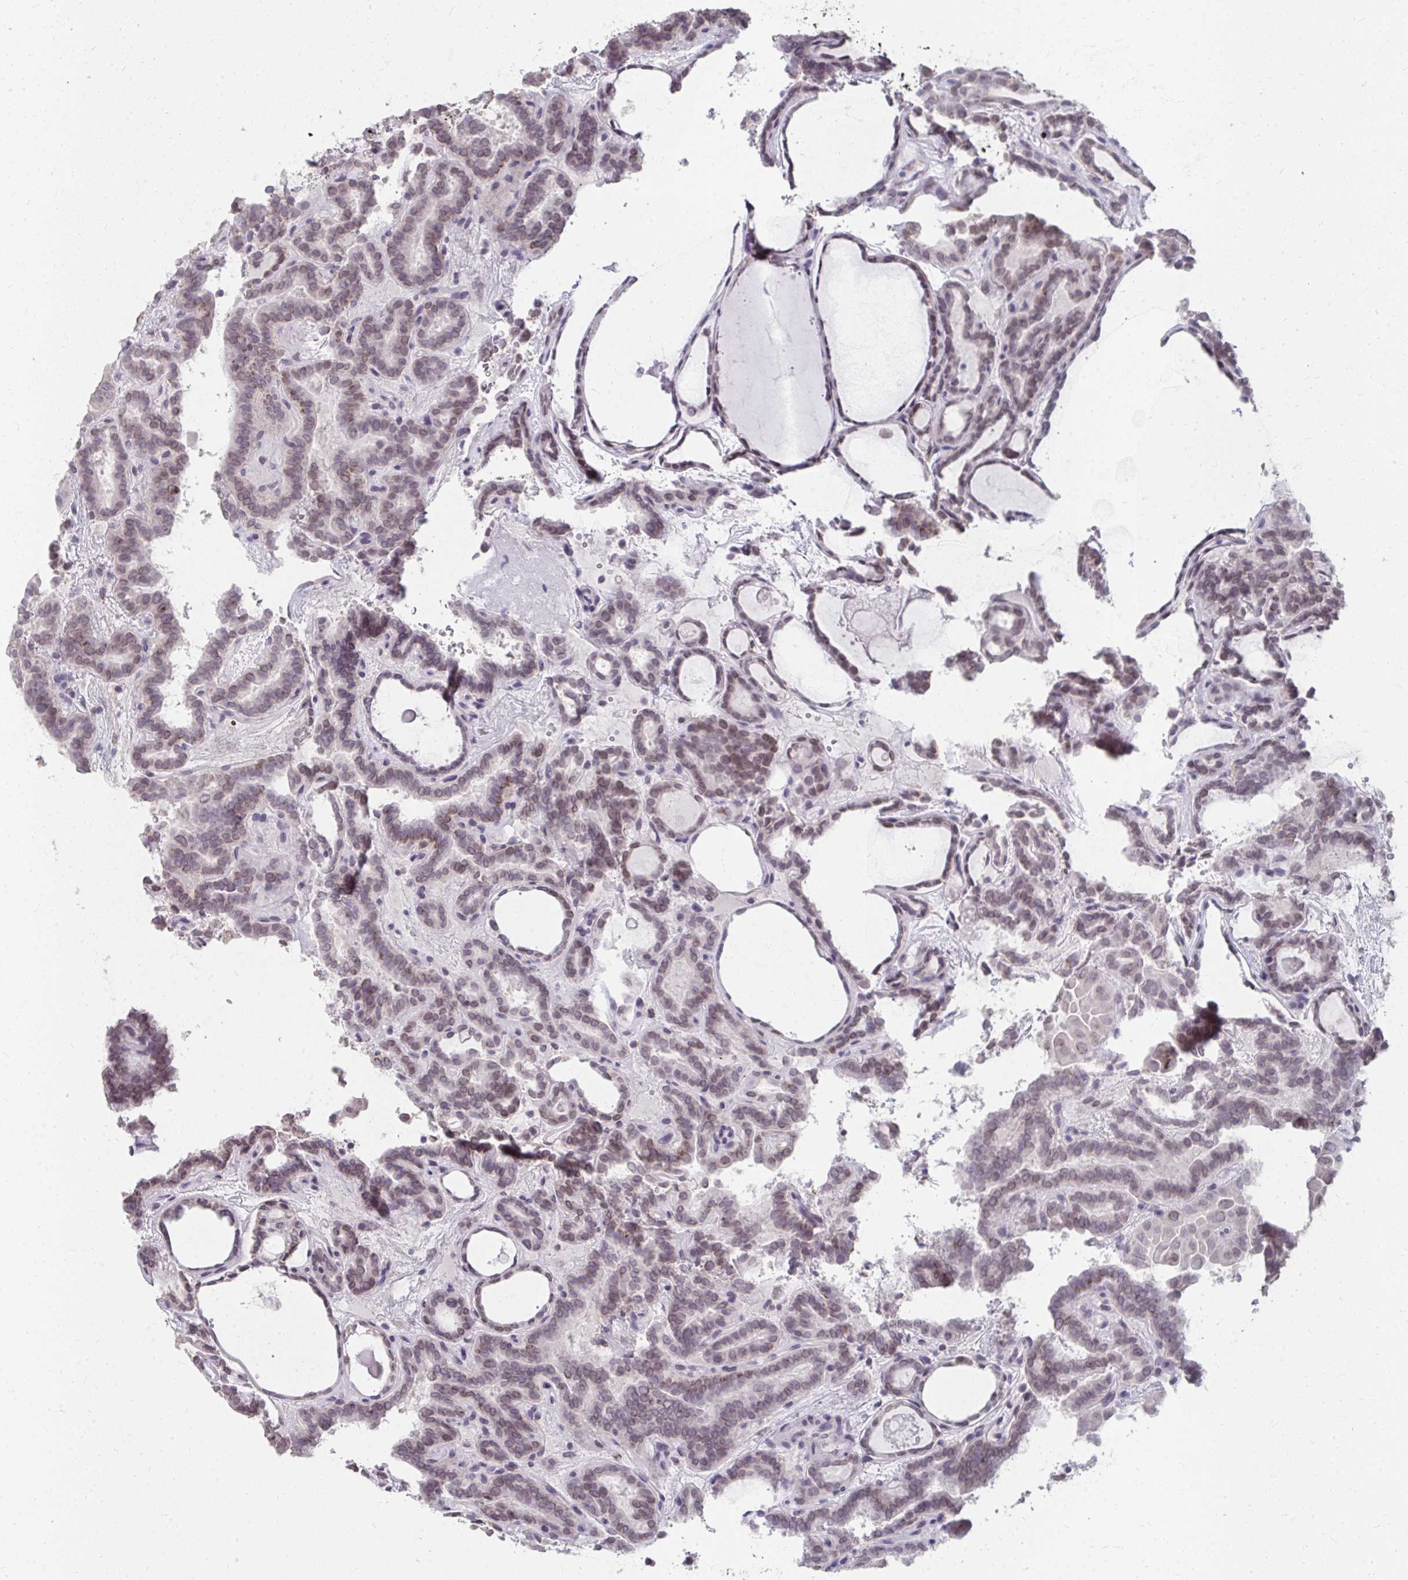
{"staining": {"intensity": "moderate", "quantity": "25%-75%", "location": "cytoplasmic/membranous,nuclear"}, "tissue": "thyroid cancer", "cell_type": "Tumor cells", "image_type": "cancer", "snomed": [{"axis": "morphology", "description": "Papillary adenocarcinoma, NOS"}, {"axis": "topography", "description": "Thyroid gland"}], "caption": "Human thyroid cancer (papillary adenocarcinoma) stained for a protein (brown) reveals moderate cytoplasmic/membranous and nuclear positive expression in about 25%-75% of tumor cells.", "gene": "NUP133", "patient": {"sex": "female", "age": 46}}